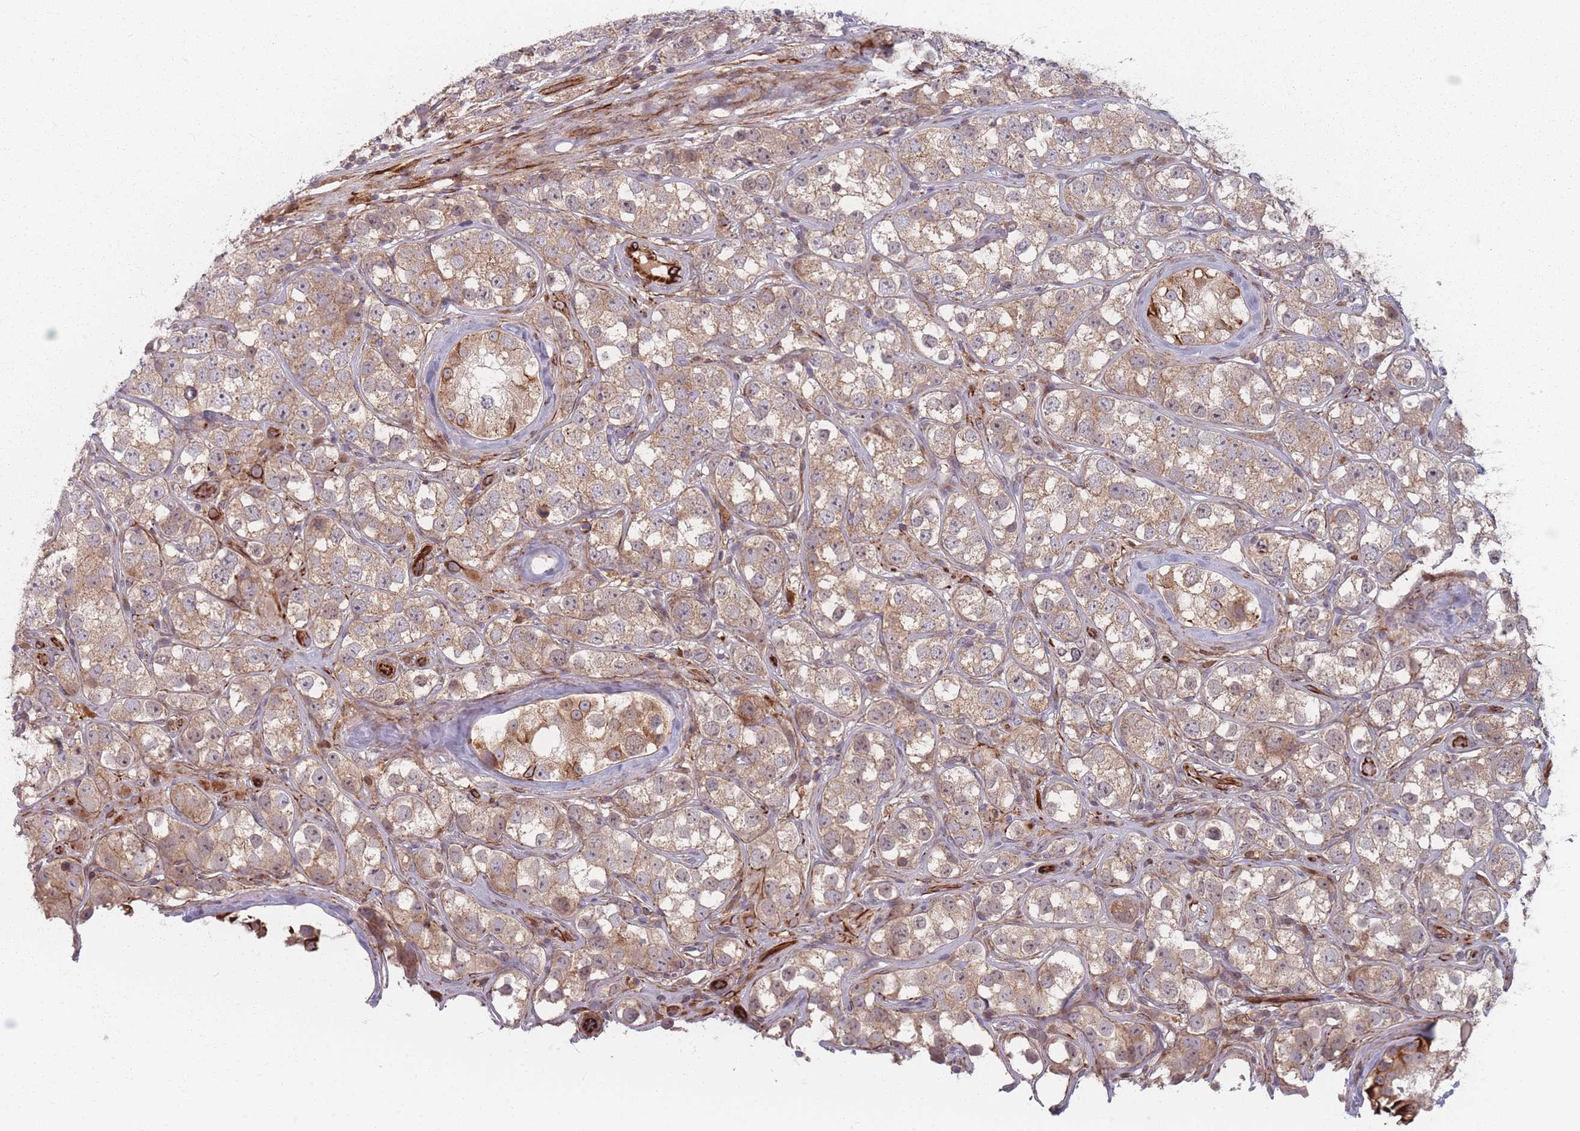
{"staining": {"intensity": "weak", "quantity": ">75%", "location": "cytoplasmic/membranous"}, "tissue": "testis cancer", "cell_type": "Tumor cells", "image_type": "cancer", "snomed": [{"axis": "morphology", "description": "Seminoma, NOS"}, {"axis": "topography", "description": "Testis"}], "caption": "Testis cancer stained with a brown dye shows weak cytoplasmic/membranous positive expression in approximately >75% of tumor cells.", "gene": "EEF1AKMT2", "patient": {"sex": "male", "age": 28}}